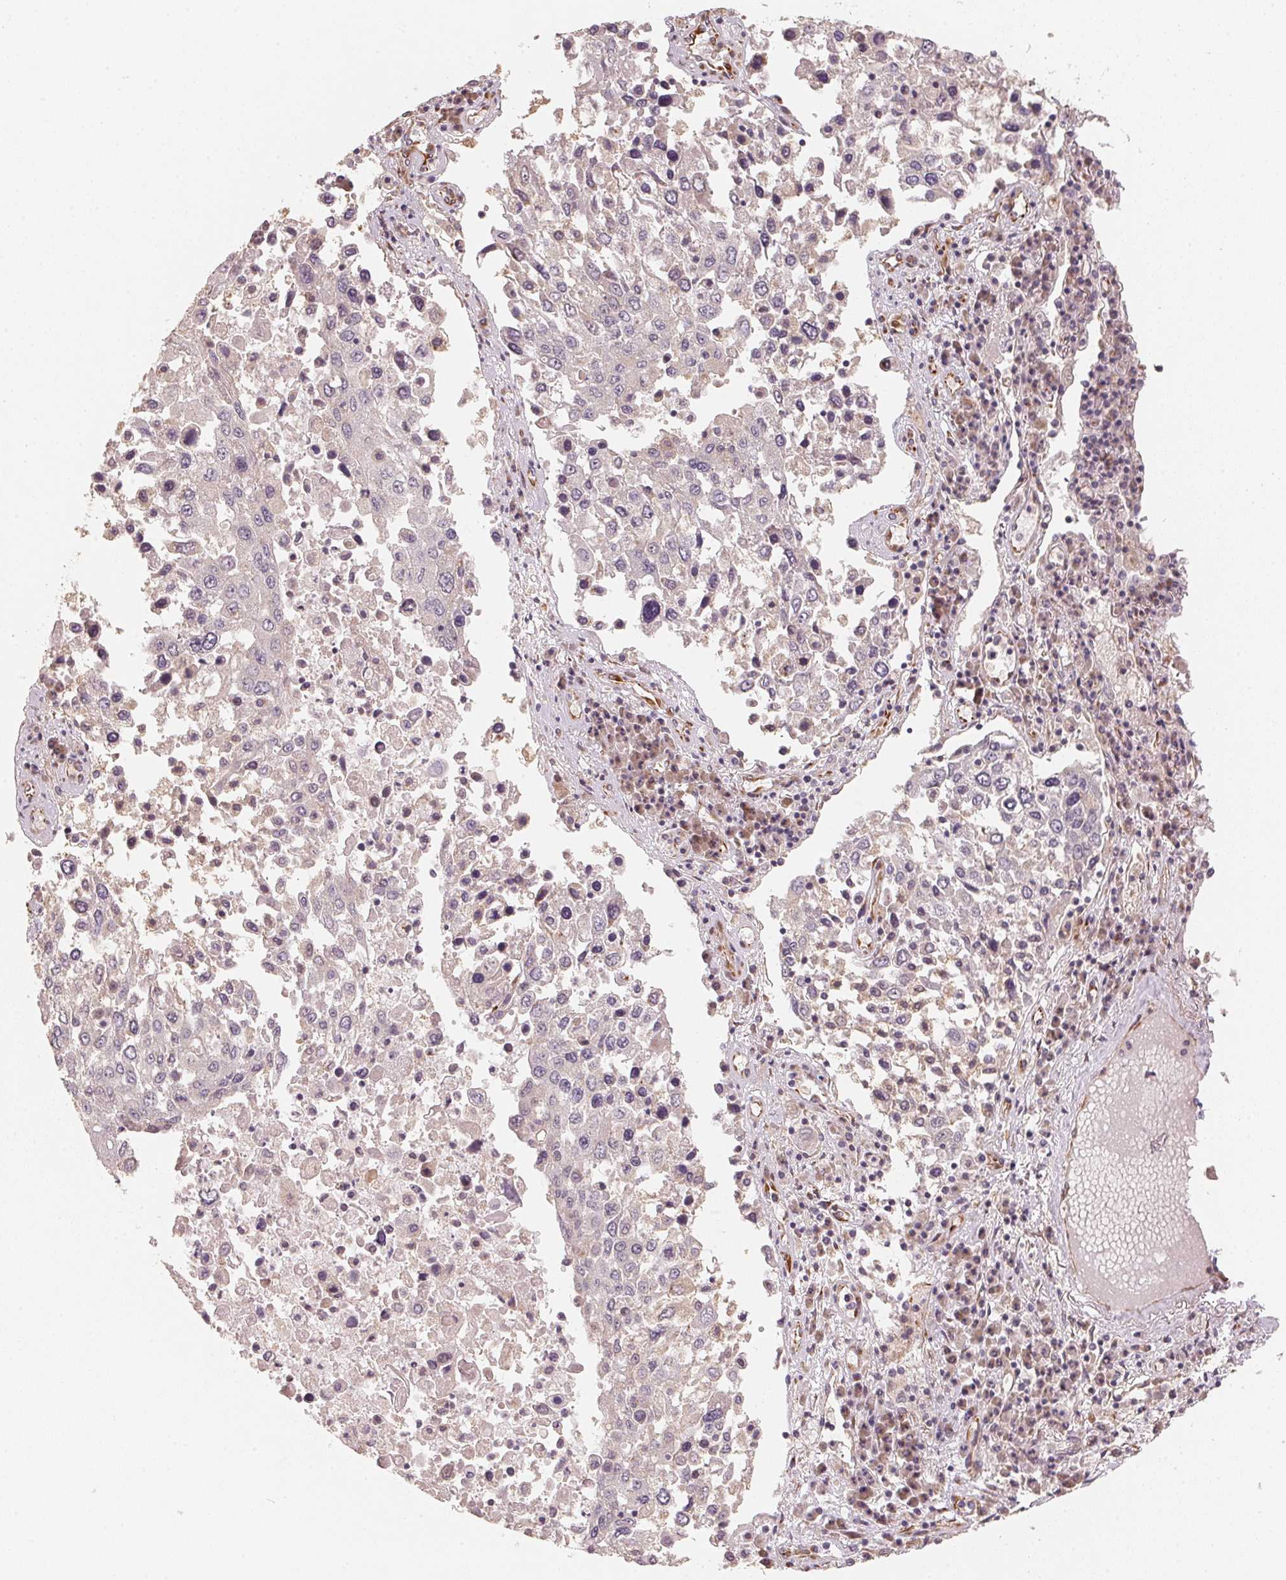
{"staining": {"intensity": "negative", "quantity": "none", "location": "none"}, "tissue": "lung cancer", "cell_type": "Tumor cells", "image_type": "cancer", "snomed": [{"axis": "morphology", "description": "Squamous cell carcinoma, NOS"}, {"axis": "topography", "description": "Lung"}], "caption": "This histopathology image is of lung cancer (squamous cell carcinoma) stained with IHC to label a protein in brown with the nuclei are counter-stained blue. There is no expression in tumor cells.", "gene": "TSPAN12", "patient": {"sex": "male", "age": 65}}